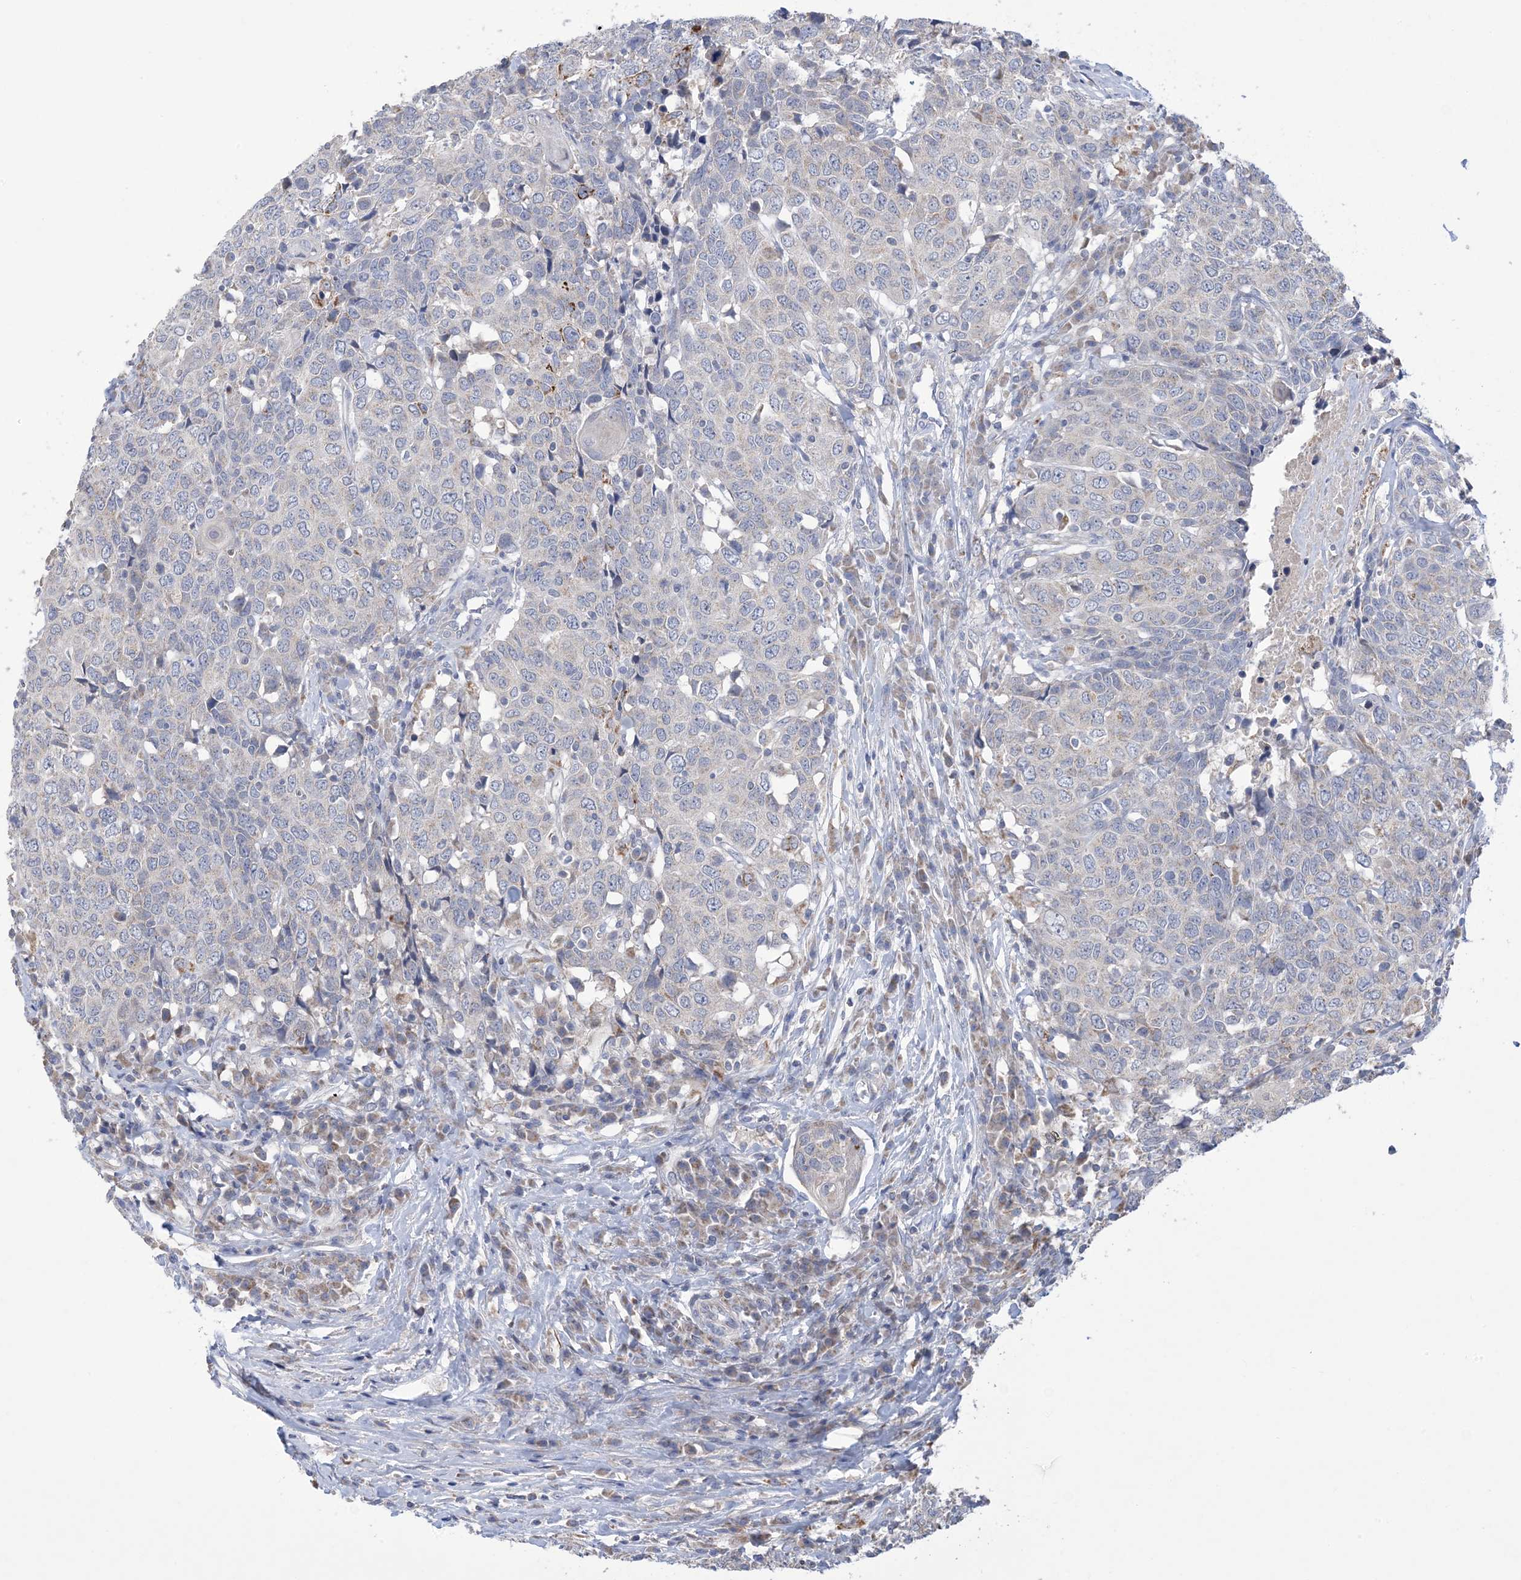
{"staining": {"intensity": "negative", "quantity": "none", "location": "none"}, "tissue": "head and neck cancer", "cell_type": "Tumor cells", "image_type": "cancer", "snomed": [{"axis": "morphology", "description": "Squamous cell carcinoma, NOS"}, {"axis": "topography", "description": "Head-Neck"}], "caption": "Immunohistochemical staining of squamous cell carcinoma (head and neck) reveals no significant expression in tumor cells. Brightfield microscopy of IHC stained with DAB (3,3'-diaminobenzidine) (brown) and hematoxylin (blue), captured at high magnification.", "gene": "CLEC16A", "patient": {"sex": "male", "age": 66}}